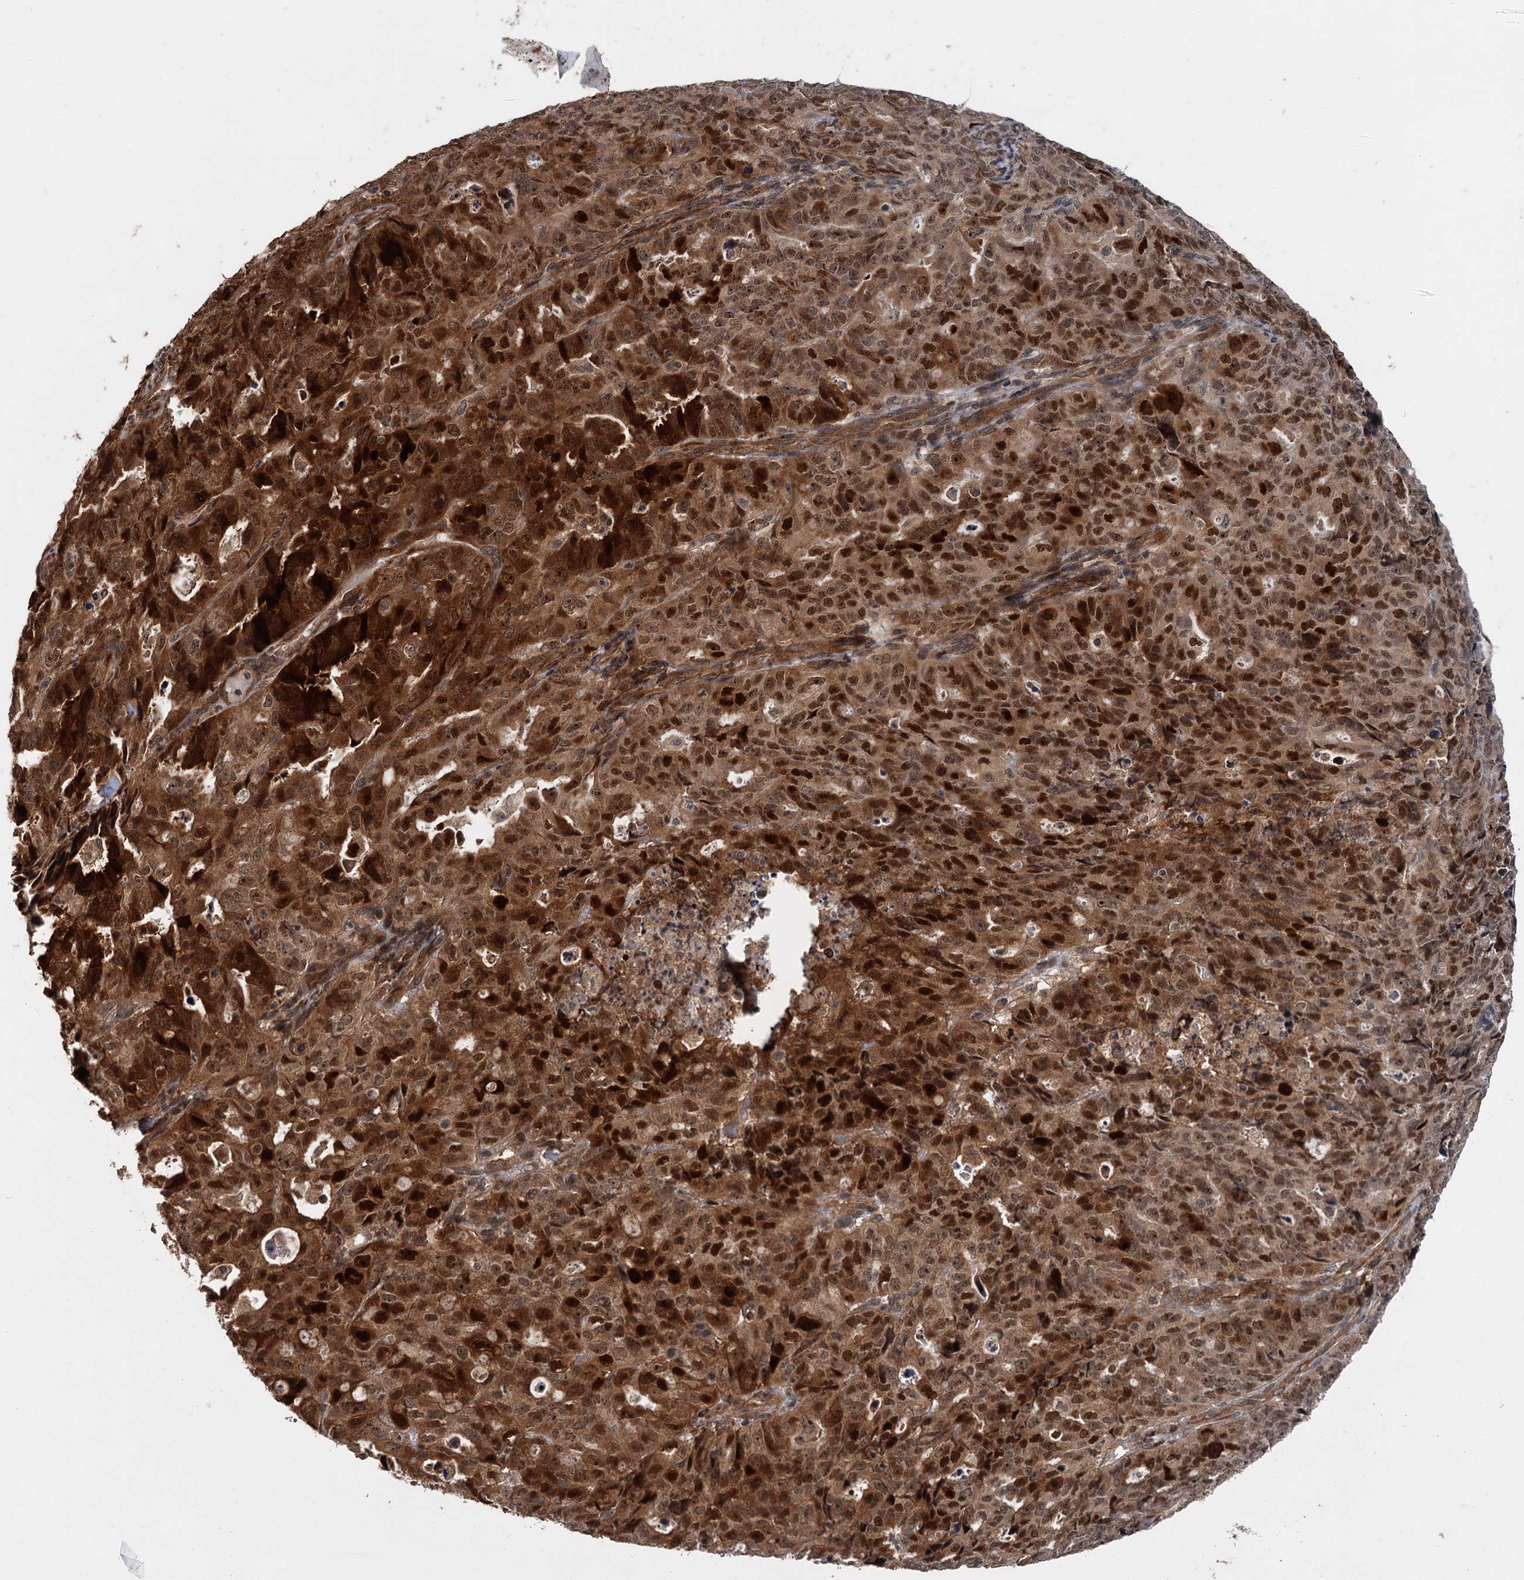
{"staining": {"intensity": "strong", "quantity": ">75%", "location": "cytoplasmic/membranous,nuclear"}, "tissue": "endometrial cancer", "cell_type": "Tumor cells", "image_type": "cancer", "snomed": [{"axis": "morphology", "description": "Adenocarcinoma, NOS"}, {"axis": "topography", "description": "Endometrium"}], "caption": "Adenocarcinoma (endometrial) stained with a protein marker shows strong staining in tumor cells.", "gene": "KANSL2", "patient": {"sex": "female", "age": 65}}